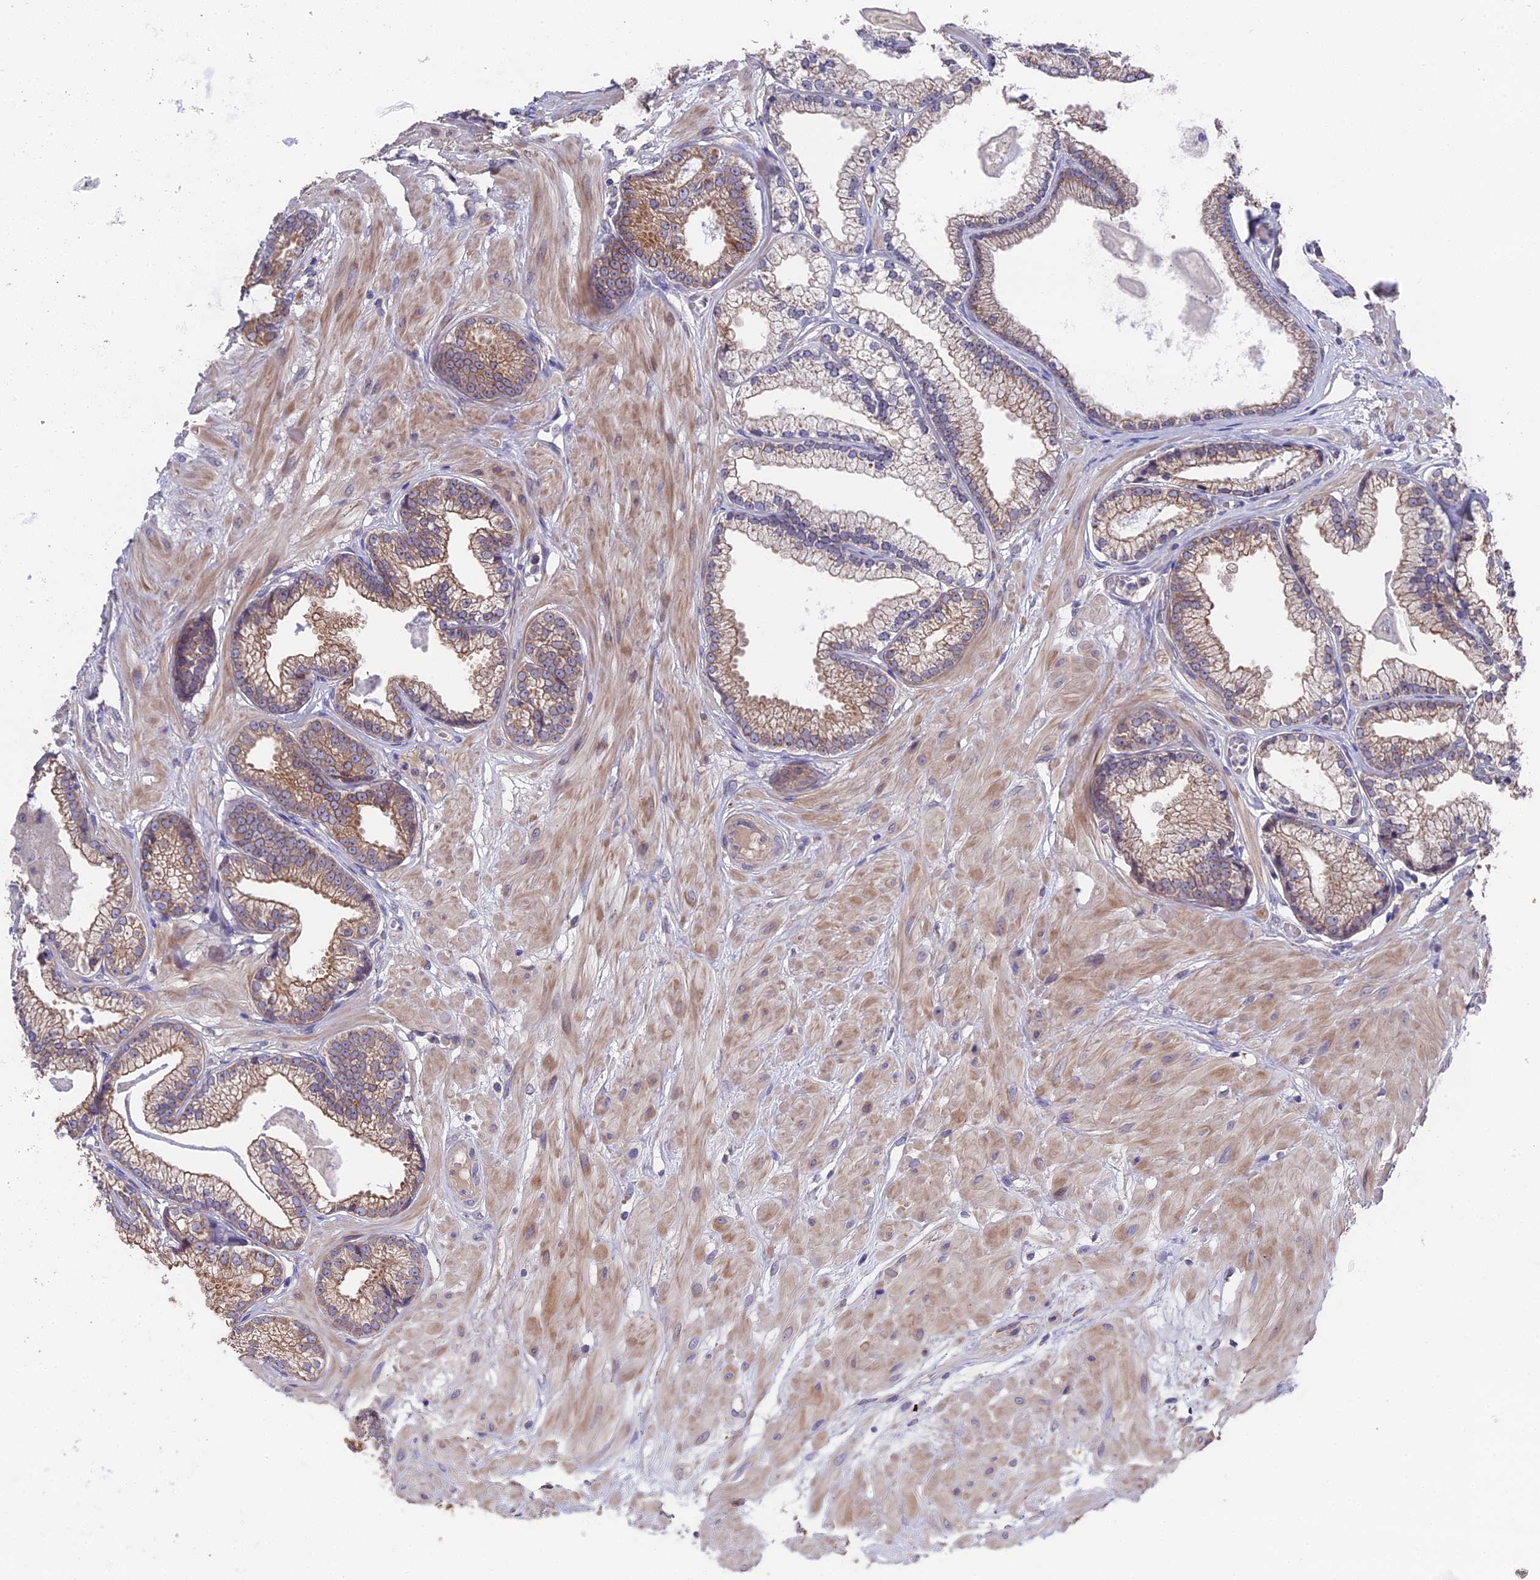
{"staining": {"intensity": "moderate", "quantity": "25%-75%", "location": "cytoplasmic/membranous"}, "tissue": "prostate cancer", "cell_type": "Tumor cells", "image_type": "cancer", "snomed": [{"axis": "morphology", "description": "Adenocarcinoma, Low grade"}, {"axis": "topography", "description": "Prostate"}], "caption": "Low-grade adenocarcinoma (prostate) stained for a protein (brown) shows moderate cytoplasmic/membranous positive expression in approximately 25%-75% of tumor cells.", "gene": "ZCCHC2", "patient": {"sex": "male", "age": 64}}